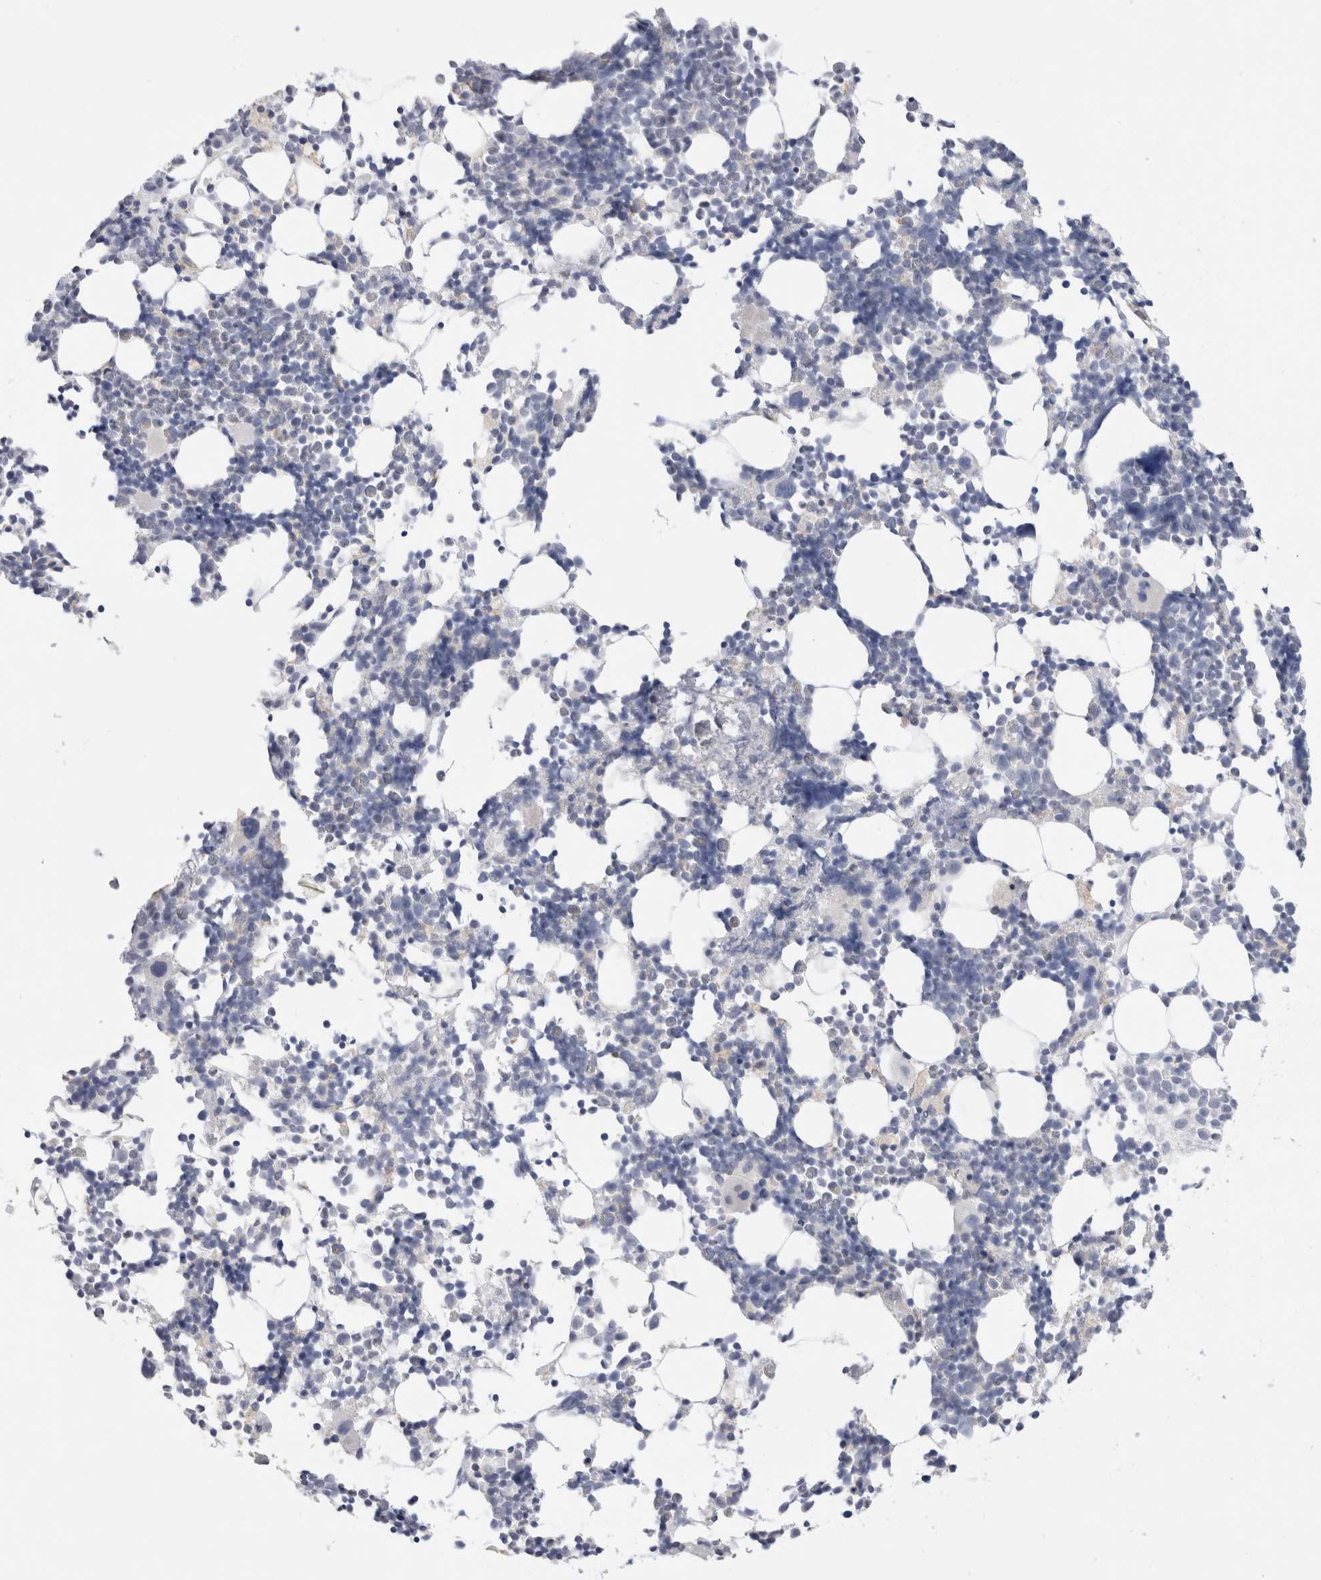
{"staining": {"intensity": "negative", "quantity": "none", "location": "none"}, "tissue": "bone marrow", "cell_type": "Hematopoietic cells", "image_type": "normal", "snomed": [{"axis": "morphology", "description": "Normal tissue, NOS"}, {"axis": "morphology", "description": "Inflammation, NOS"}, {"axis": "topography", "description": "Bone marrow"}], "caption": "The photomicrograph exhibits no staining of hematopoietic cells in normal bone marrow. (DAB IHC with hematoxylin counter stain).", "gene": "ADAM30", "patient": {"sex": "male", "age": 21}}